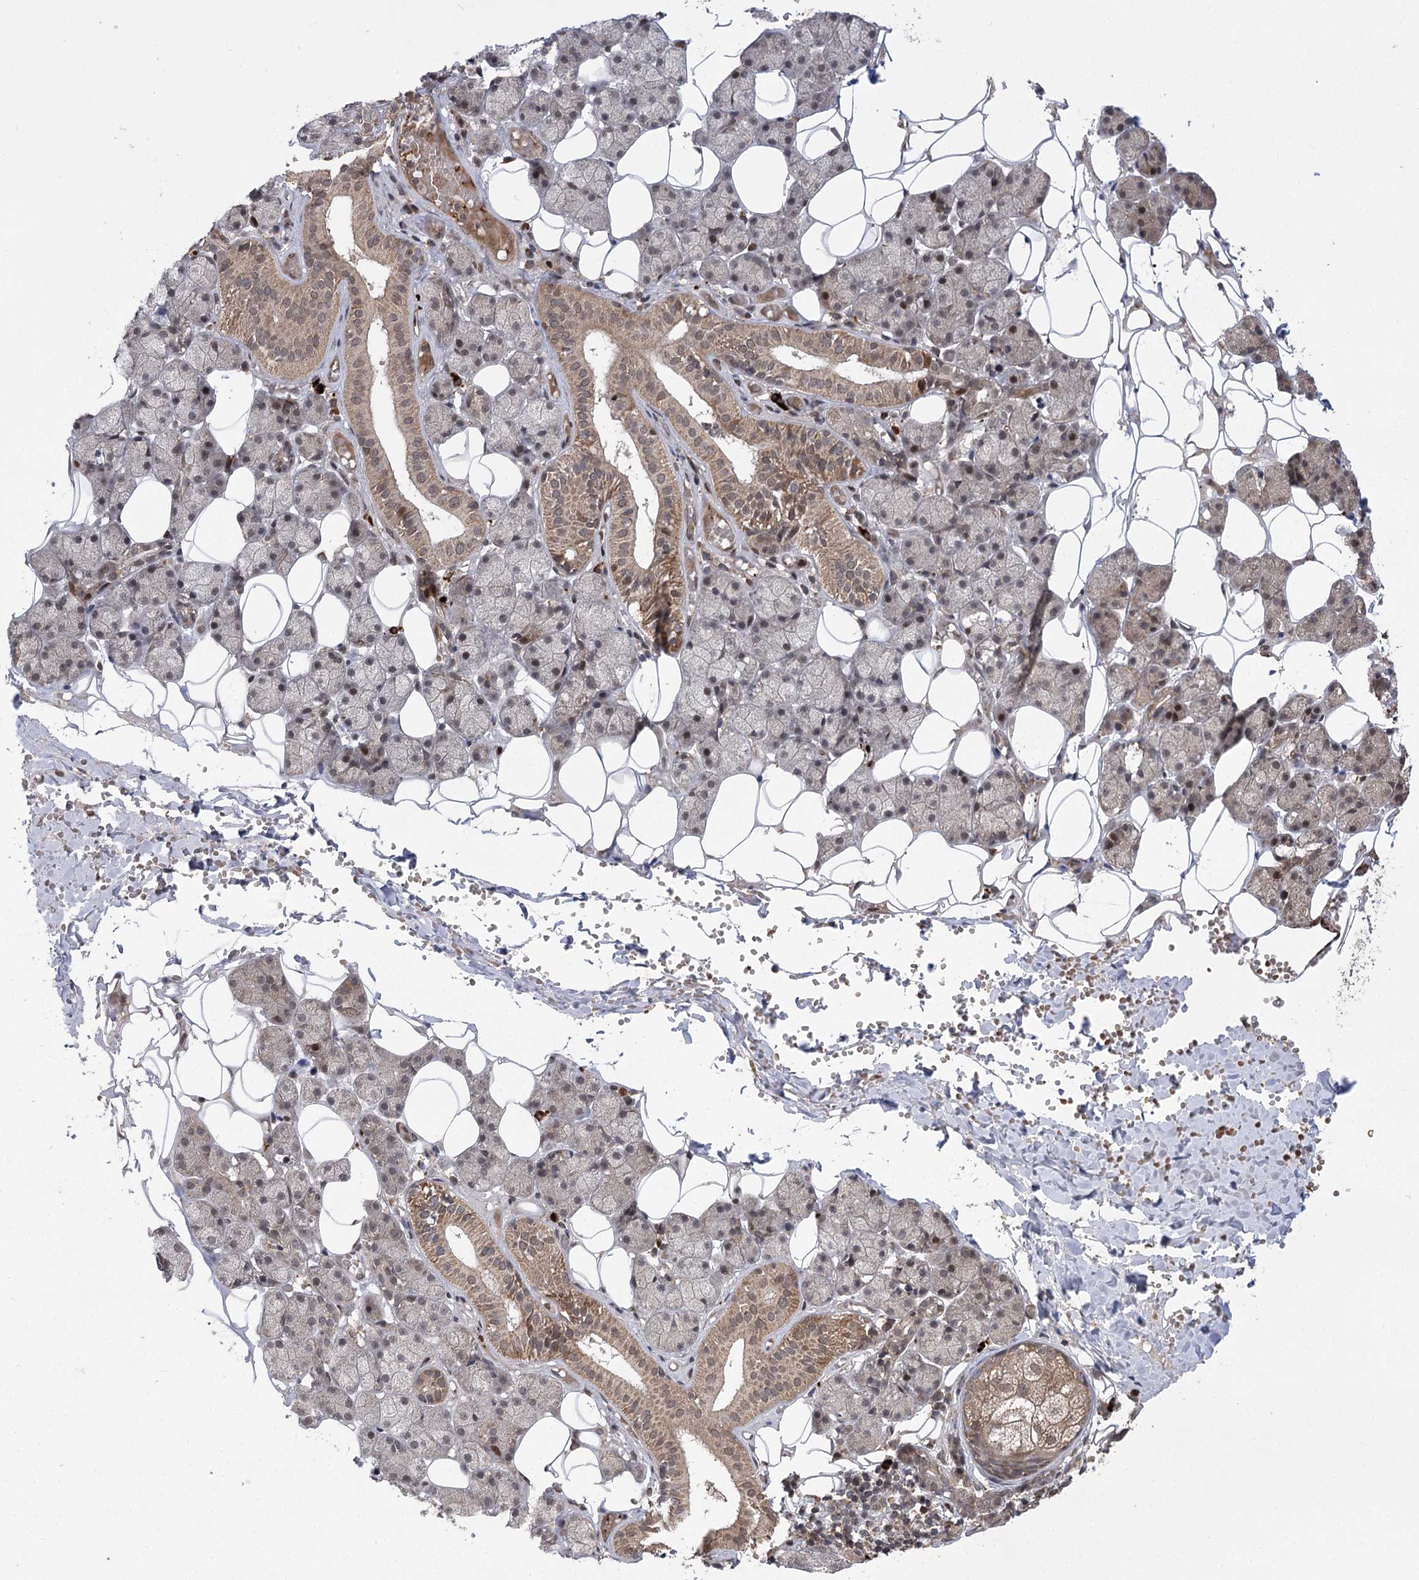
{"staining": {"intensity": "moderate", "quantity": "25%-75%", "location": "cytoplasmic/membranous,nuclear"}, "tissue": "salivary gland", "cell_type": "Glandular cells", "image_type": "normal", "snomed": [{"axis": "morphology", "description": "Normal tissue, NOS"}, {"axis": "topography", "description": "Salivary gland"}], "caption": "The photomicrograph shows staining of benign salivary gland, revealing moderate cytoplasmic/membranous,nuclear protein staining (brown color) within glandular cells.", "gene": "TENM2", "patient": {"sex": "female", "age": 33}}